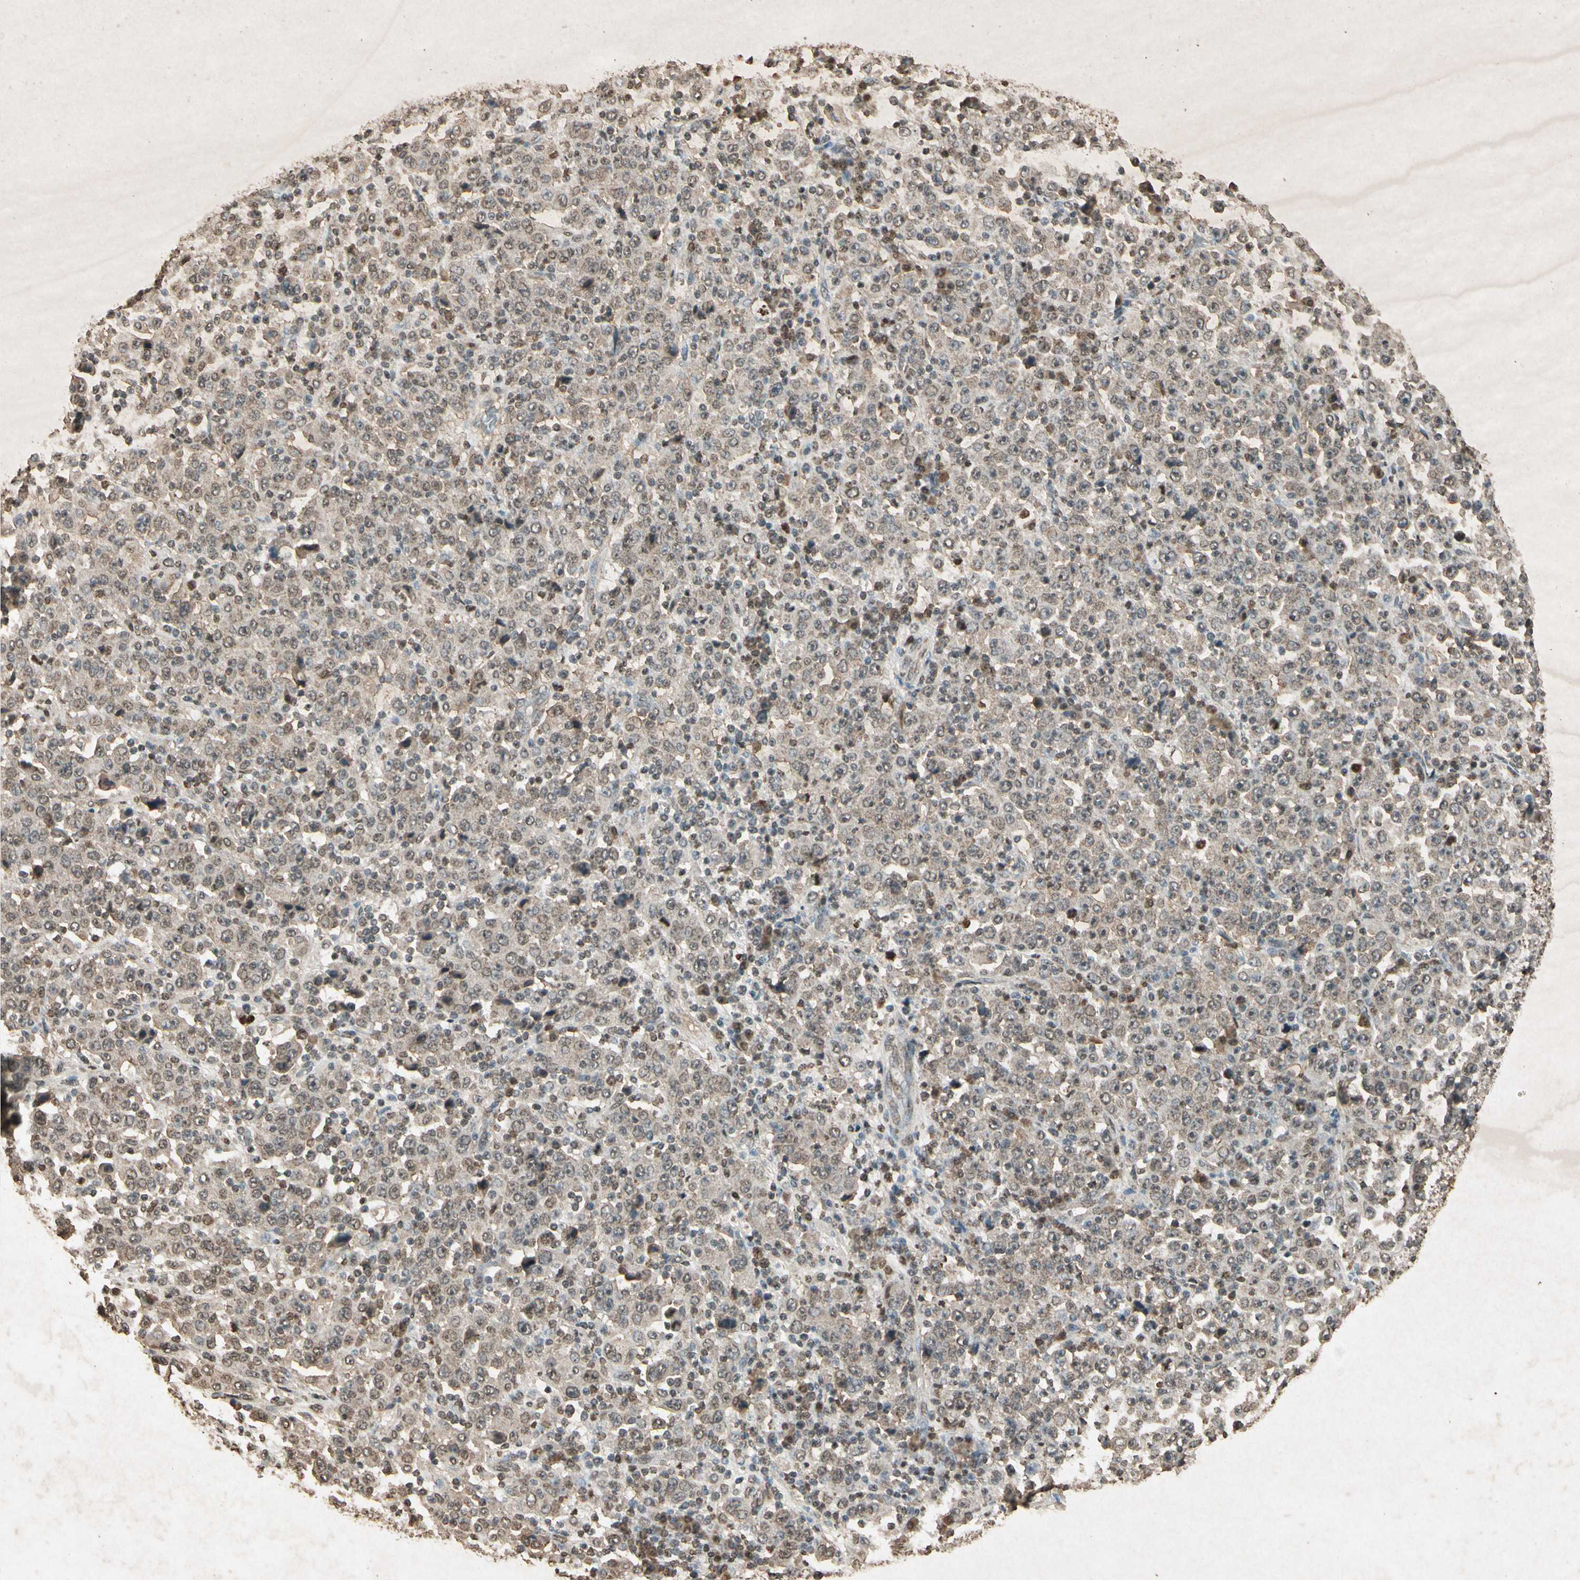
{"staining": {"intensity": "weak", "quantity": "25%-75%", "location": "cytoplasmic/membranous,nuclear"}, "tissue": "stomach cancer", "cell_type": "Tumor cells", "image_type": "cancer", "snomed": [{"axis": "morphology", "description": "Normal tissue, NOS"}, {"axis": "morphology", "description": "Adenocarcinoma, NOS"}, {"axis": "topography", "description": "Stomach, upper"}, {"axis": "topography", "description": "Stomach"}], "caption": "A brown stain labels weak cytoplasmic/membranous and nuclear positivity of a protein in human stomach cancer tumor cells.", "gene": "GC", "patient": {"sex": "male", "age": 59}}